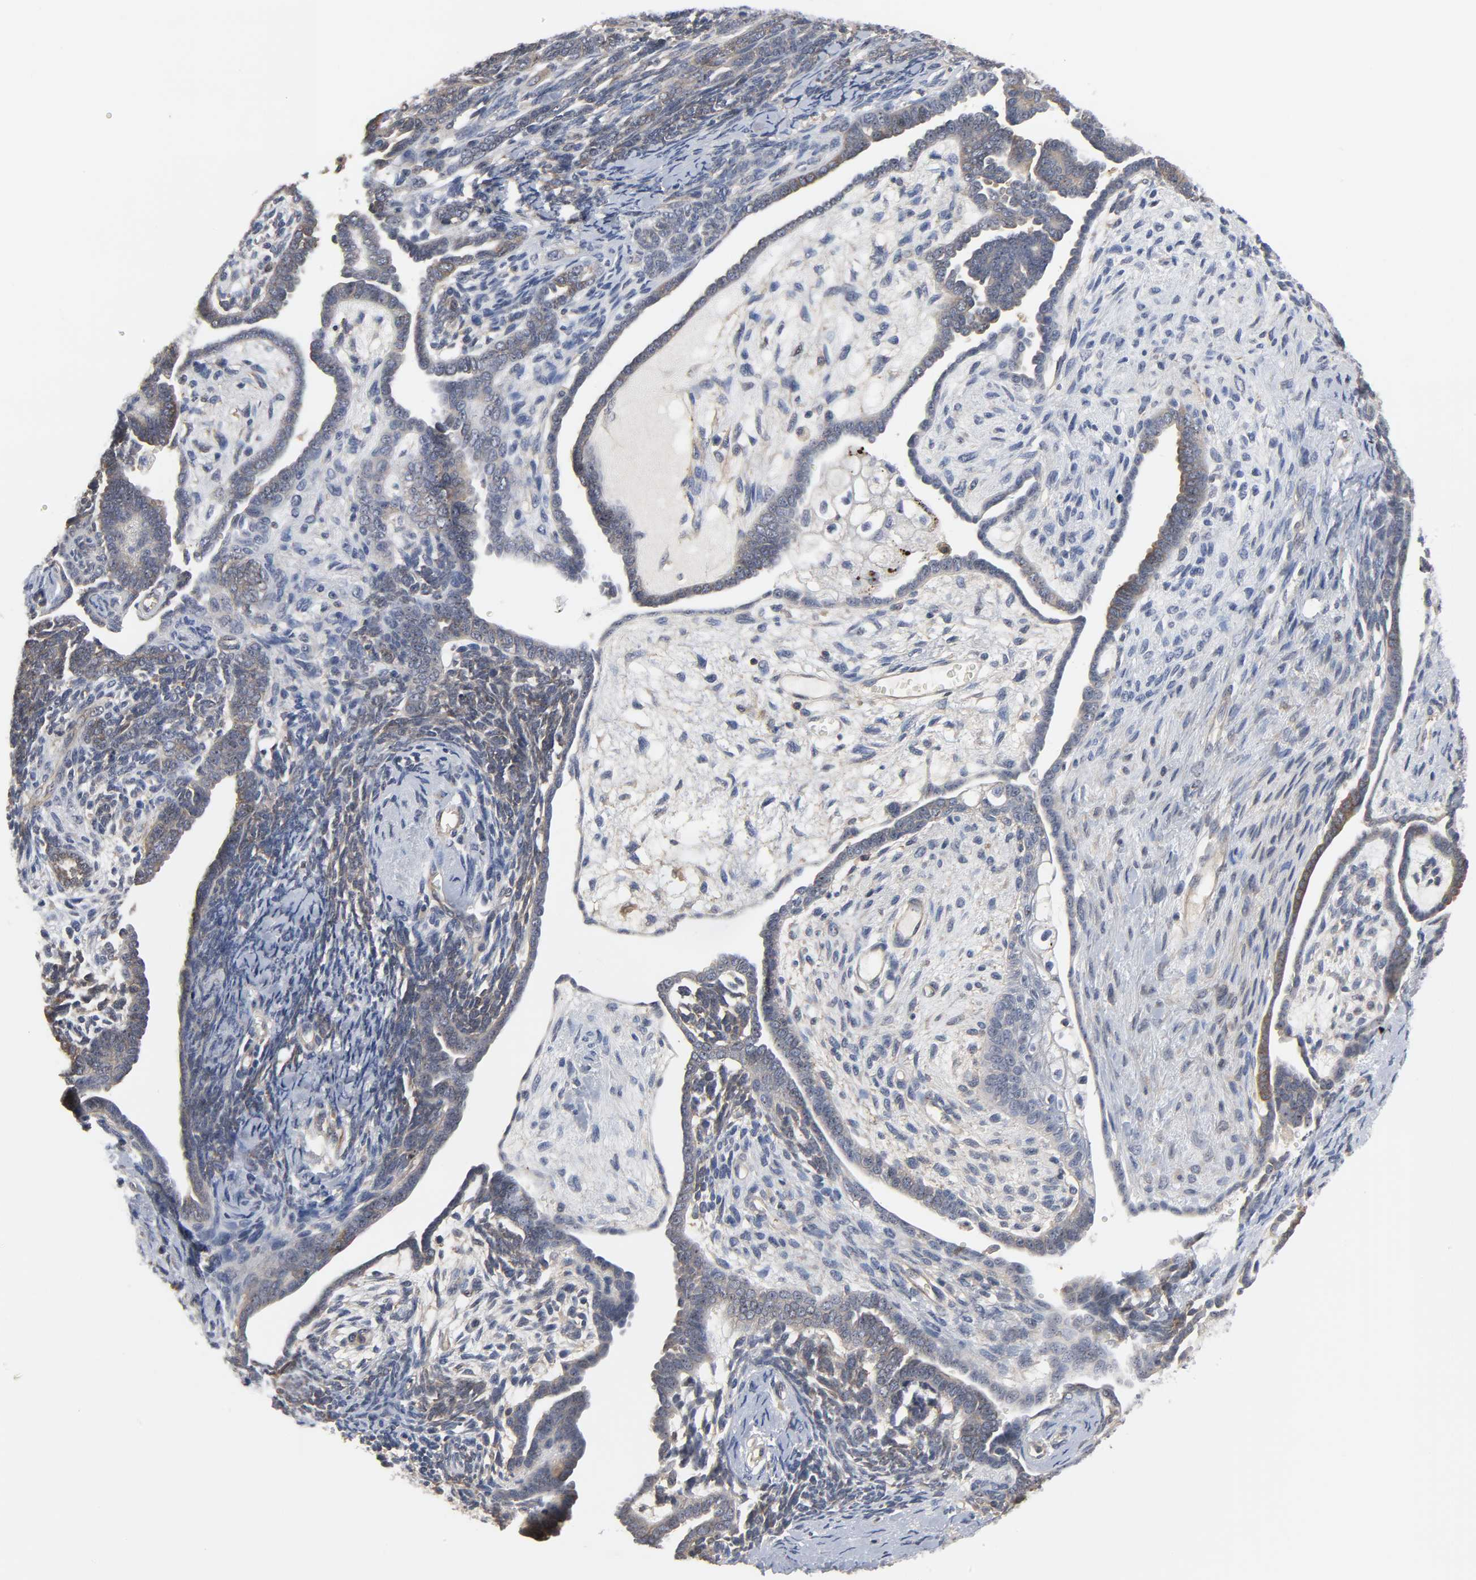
{"staining": {"intensity": "weak", "quantity": "<25%", "location": "cytoplasmic/membranous"}, "tissue": "endometrial cancer", "cell_type": "Tumor cells", "image_type": "cancer", "snomed": [{"axis": "morphology", "description": "Neoplasm, malignant, NOS"}, {"axis": "topography", "description": "Endometrium"}], "caption": "Endometrial malignant neoplasm was stained to show a protein in brown. There is no significant staining in tumor cells.", "gene": "DDX10", "patient": {"sex": "female", "age": 74}}